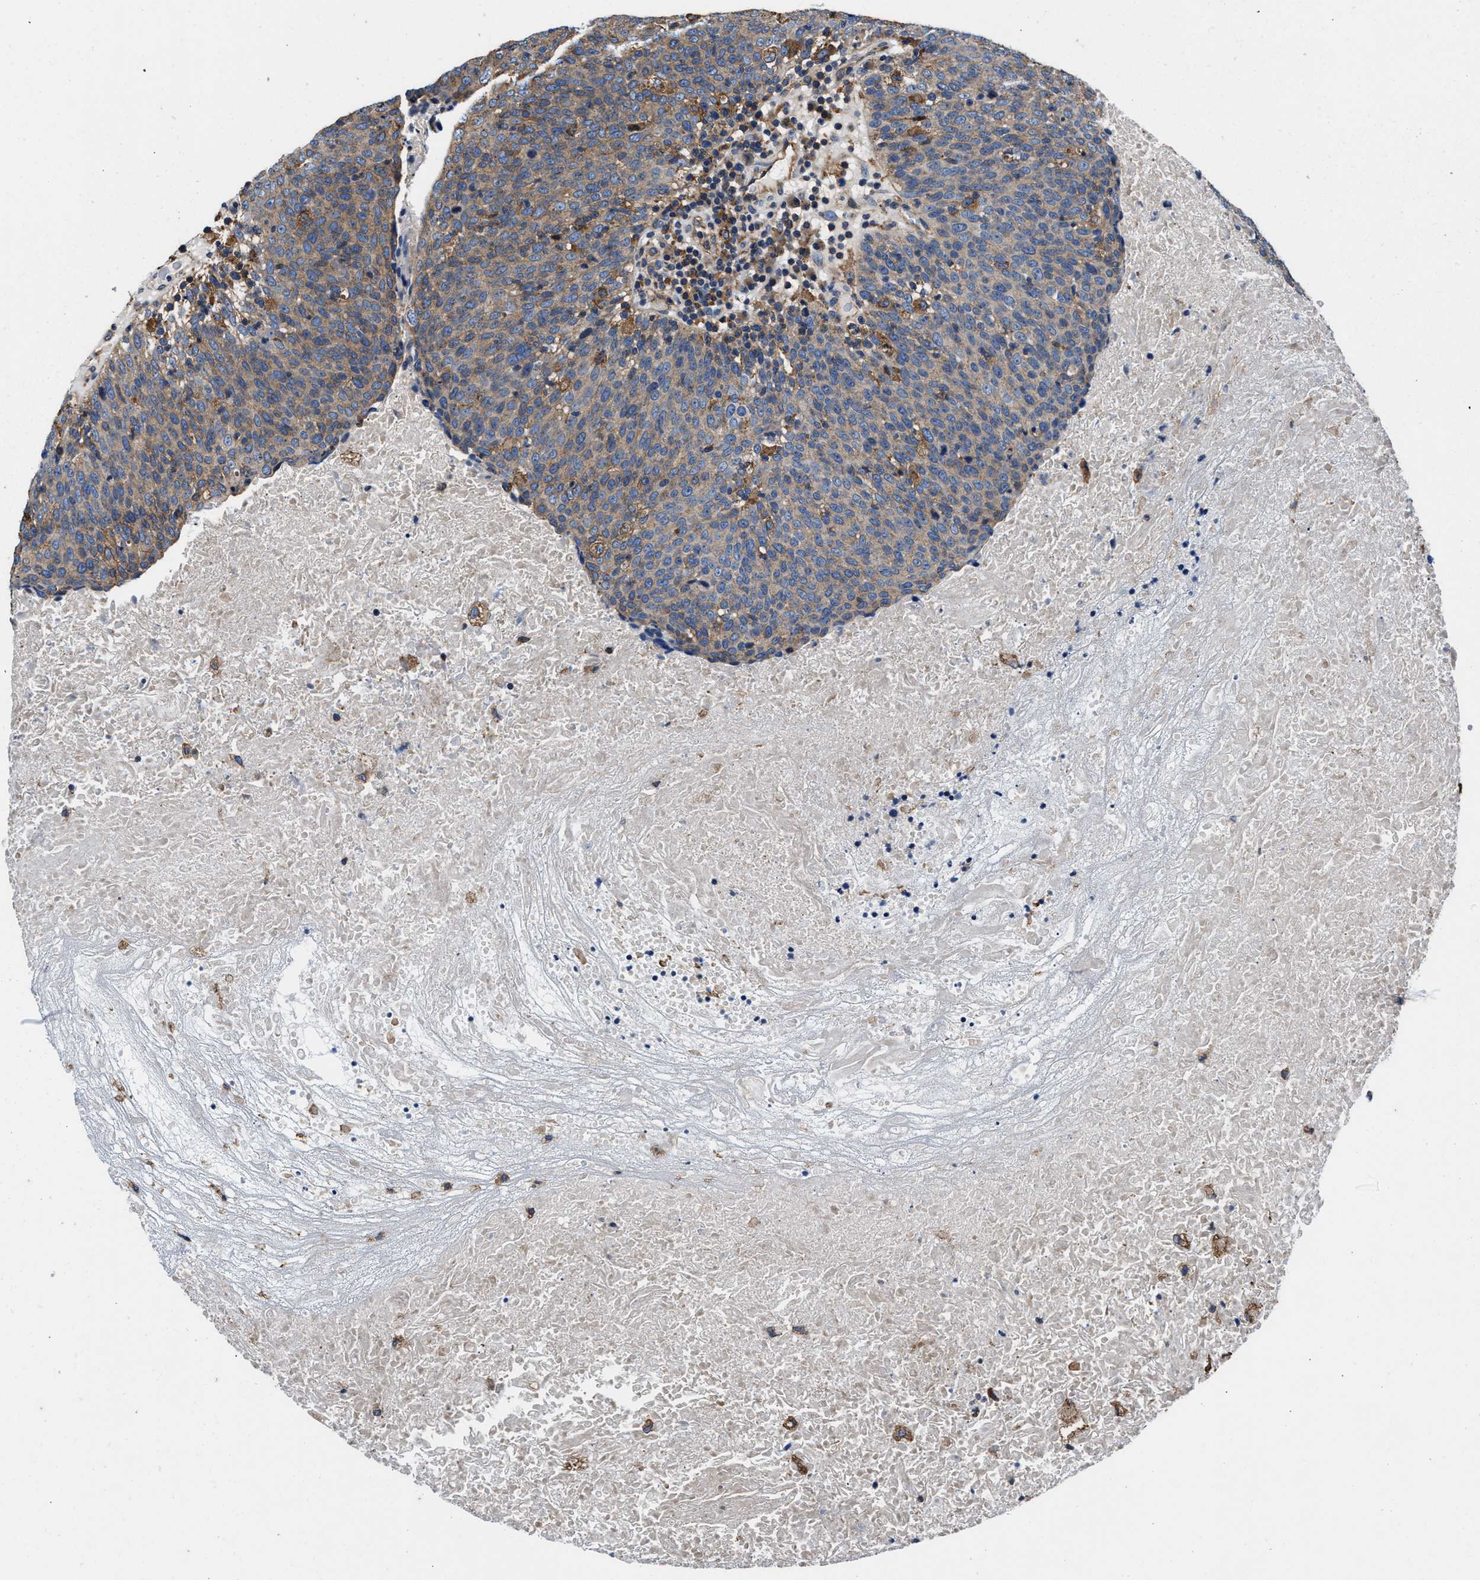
{"staining": {"intensity": "weak", "quantity": ">75%", "location": "cytoplasmic/membranous"}, "tissue": "head and neck cancer", "cell_type": "Tumor cells", "image_type": "cancer", "snomed": [{"axis": "morphology", "description": "Squamous cell carcinoma, NOS"}, {"axis": "morphology", "description": "Squamous cell carcinoma, metastatic, NOS"}, {"axis": "topography", "description": "Lymph node"}, {"axis": "topography", "description": "Head-Neck"}], "caption": "This is an image of immunohistochemistry staining of metastatic squamous cell carcinoma (head and neck), which shows weak staining in the cytoplasmic/membranous of tumor cells.", "gene": "PPP1R9B", "patient": {"sex": "male", "age": 62}}